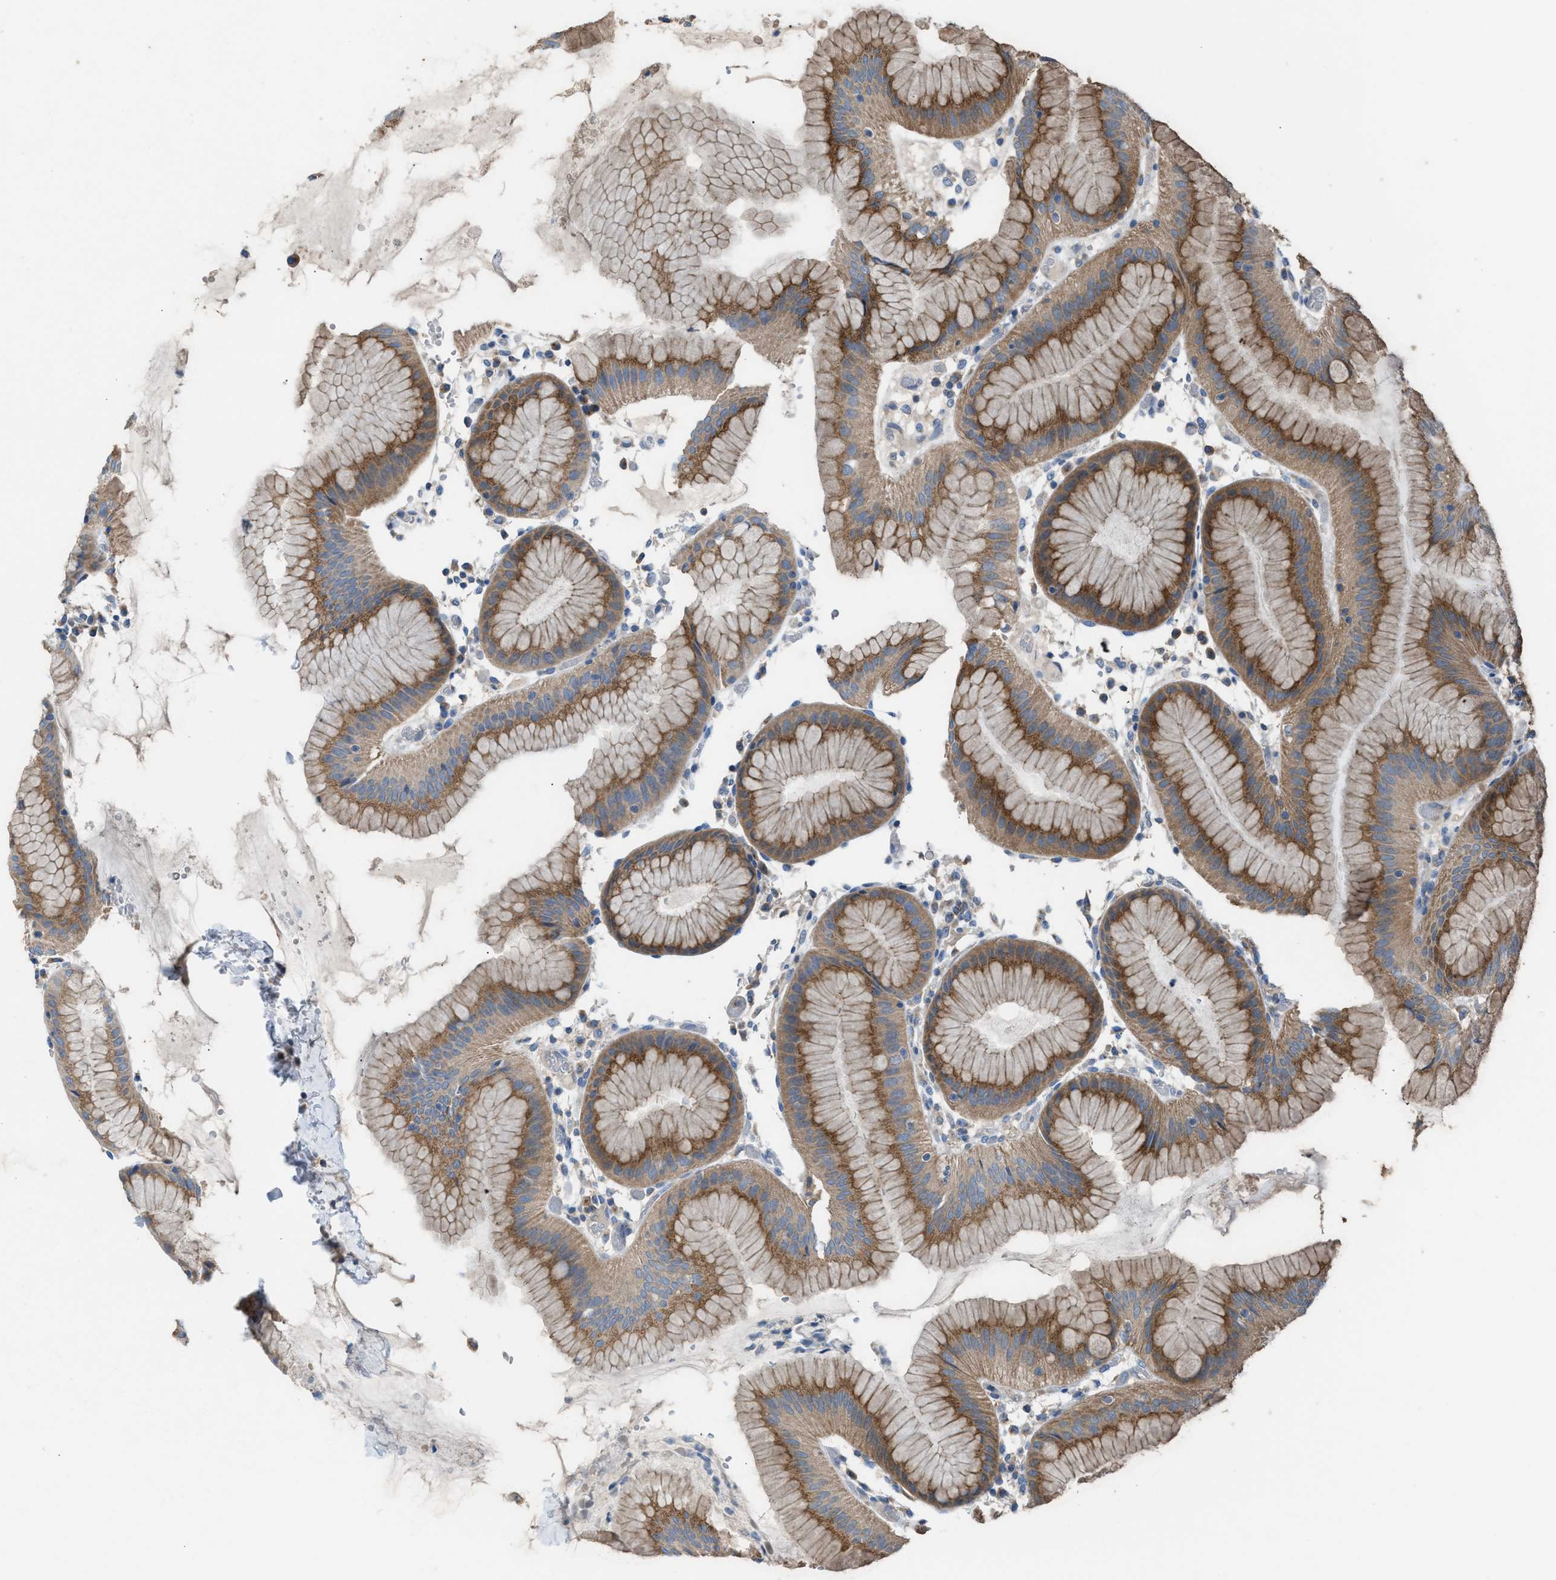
{"staining": {"intensity": "moderate", "quantity": ">75%", "location": "cytoplasmic/membranous"}, "tissue": "stomach", "cell_type": "Glandular cells", "image_type": "normal", "snomed": [{"axis": "morphology", "description": "Normal tissue, NOS"}, {"axis": "topography", "description": "Stomach"}, {"axis": "topography", "description": "Stomach, lower"}], "caption": "The histopathology image reveals a brown stain indicating the presence of a protein in the cytoplasmic/membranous of glandular cells in stomach. (DAB (3,3'-diaminobenzidine) IHC with brightfield microscopy, high magnification).", "gene": "TPK1", "patient": {"sex": "female", "age": 75}}